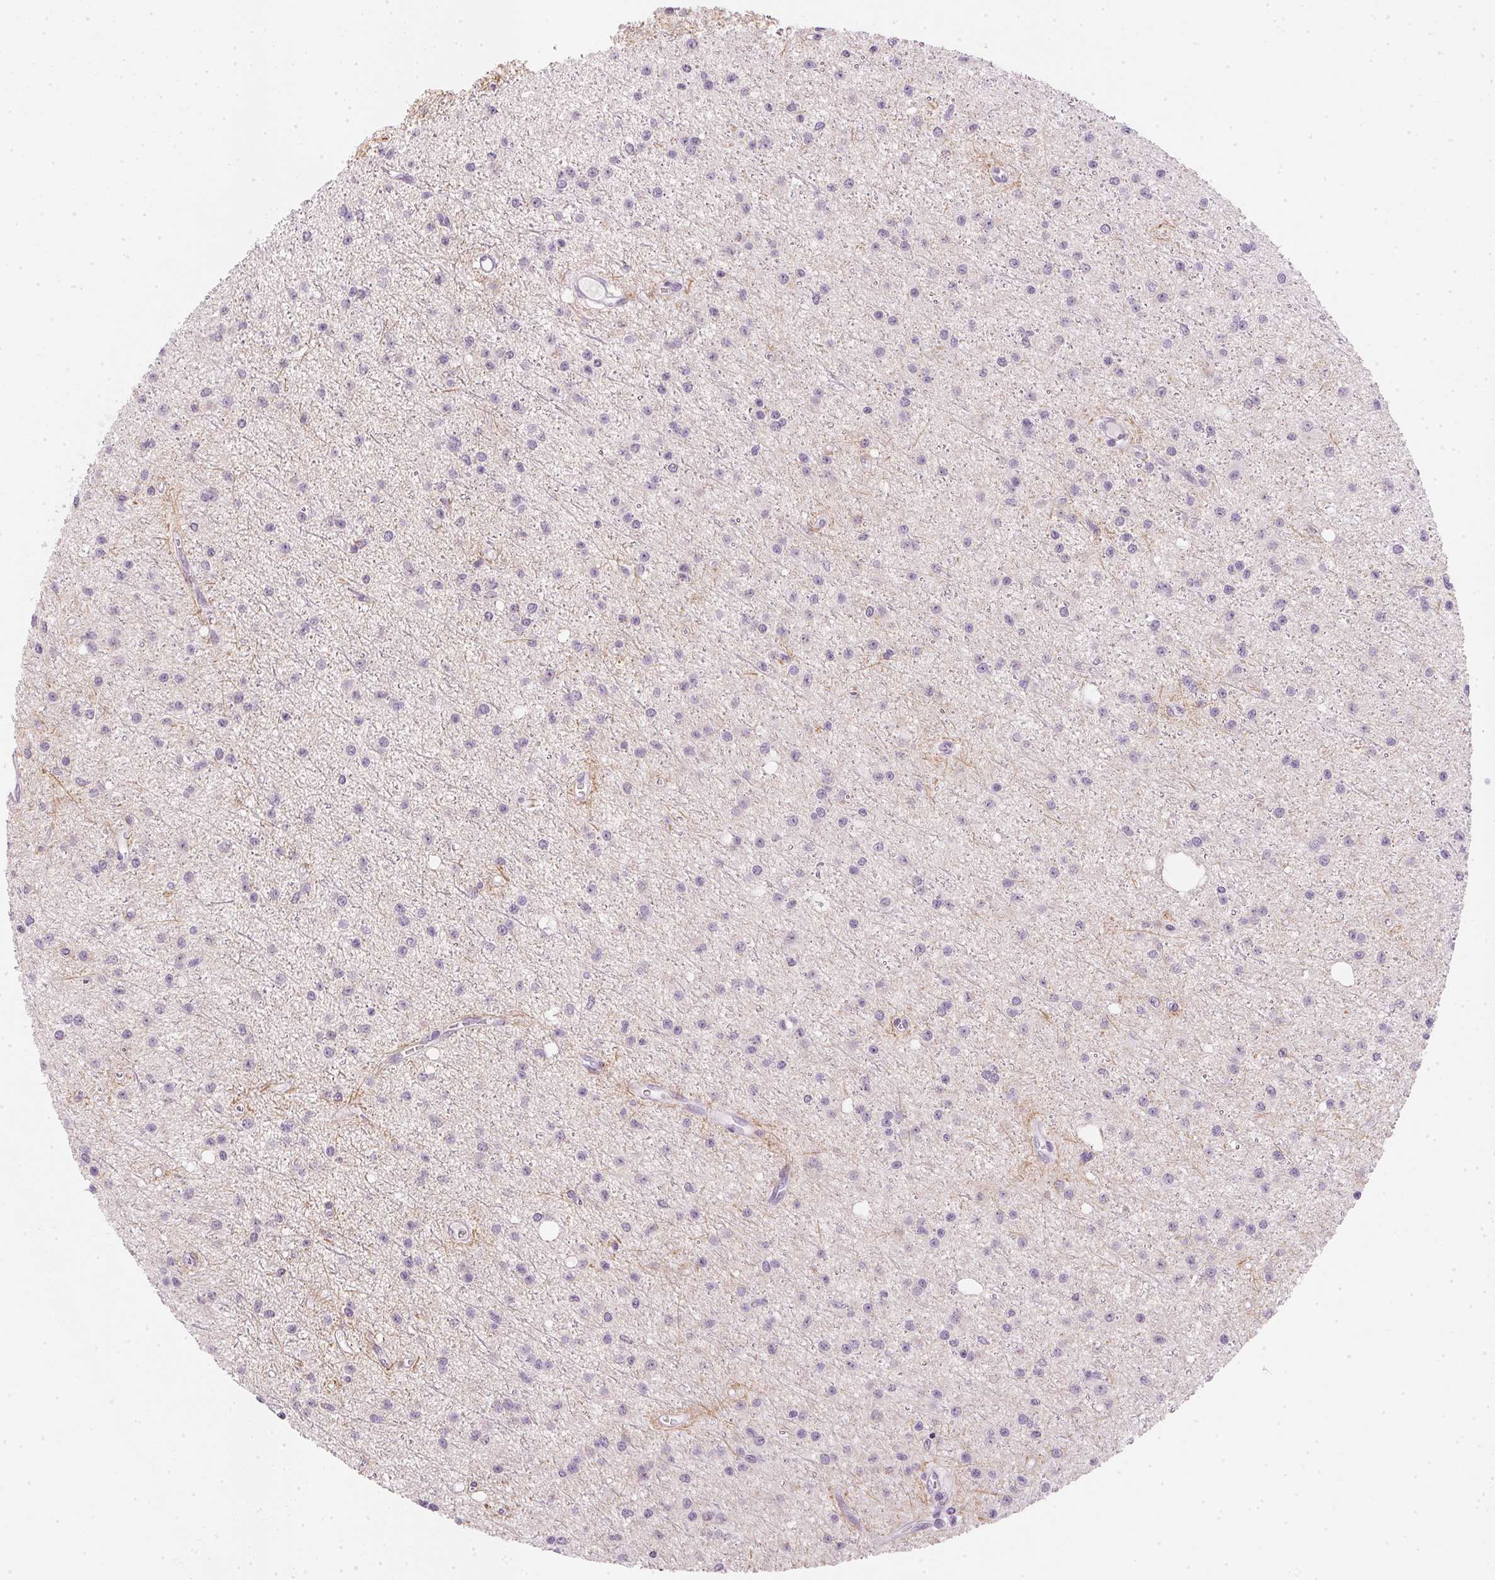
{"staining": {"intensity": "negative", "quantity": "none", "location": "none"}, "tissue": "glioma", "cell_type": "Tumor cells", "image_type": "cancer", "snomed": [{"axis": "morphology", "description": "Glioma, malignant, Low grade"}, {"axis": "topography", "description": "Brain"}], "caption": "Immunohistochemistry micrograph of malignant glioma (low-grade) stained for a protein (brown), which shows no expression in tumor cells. Nuclei are stained in blue.", "gene": "CHST4", "patient": {"sex": "male", "age": 27}}